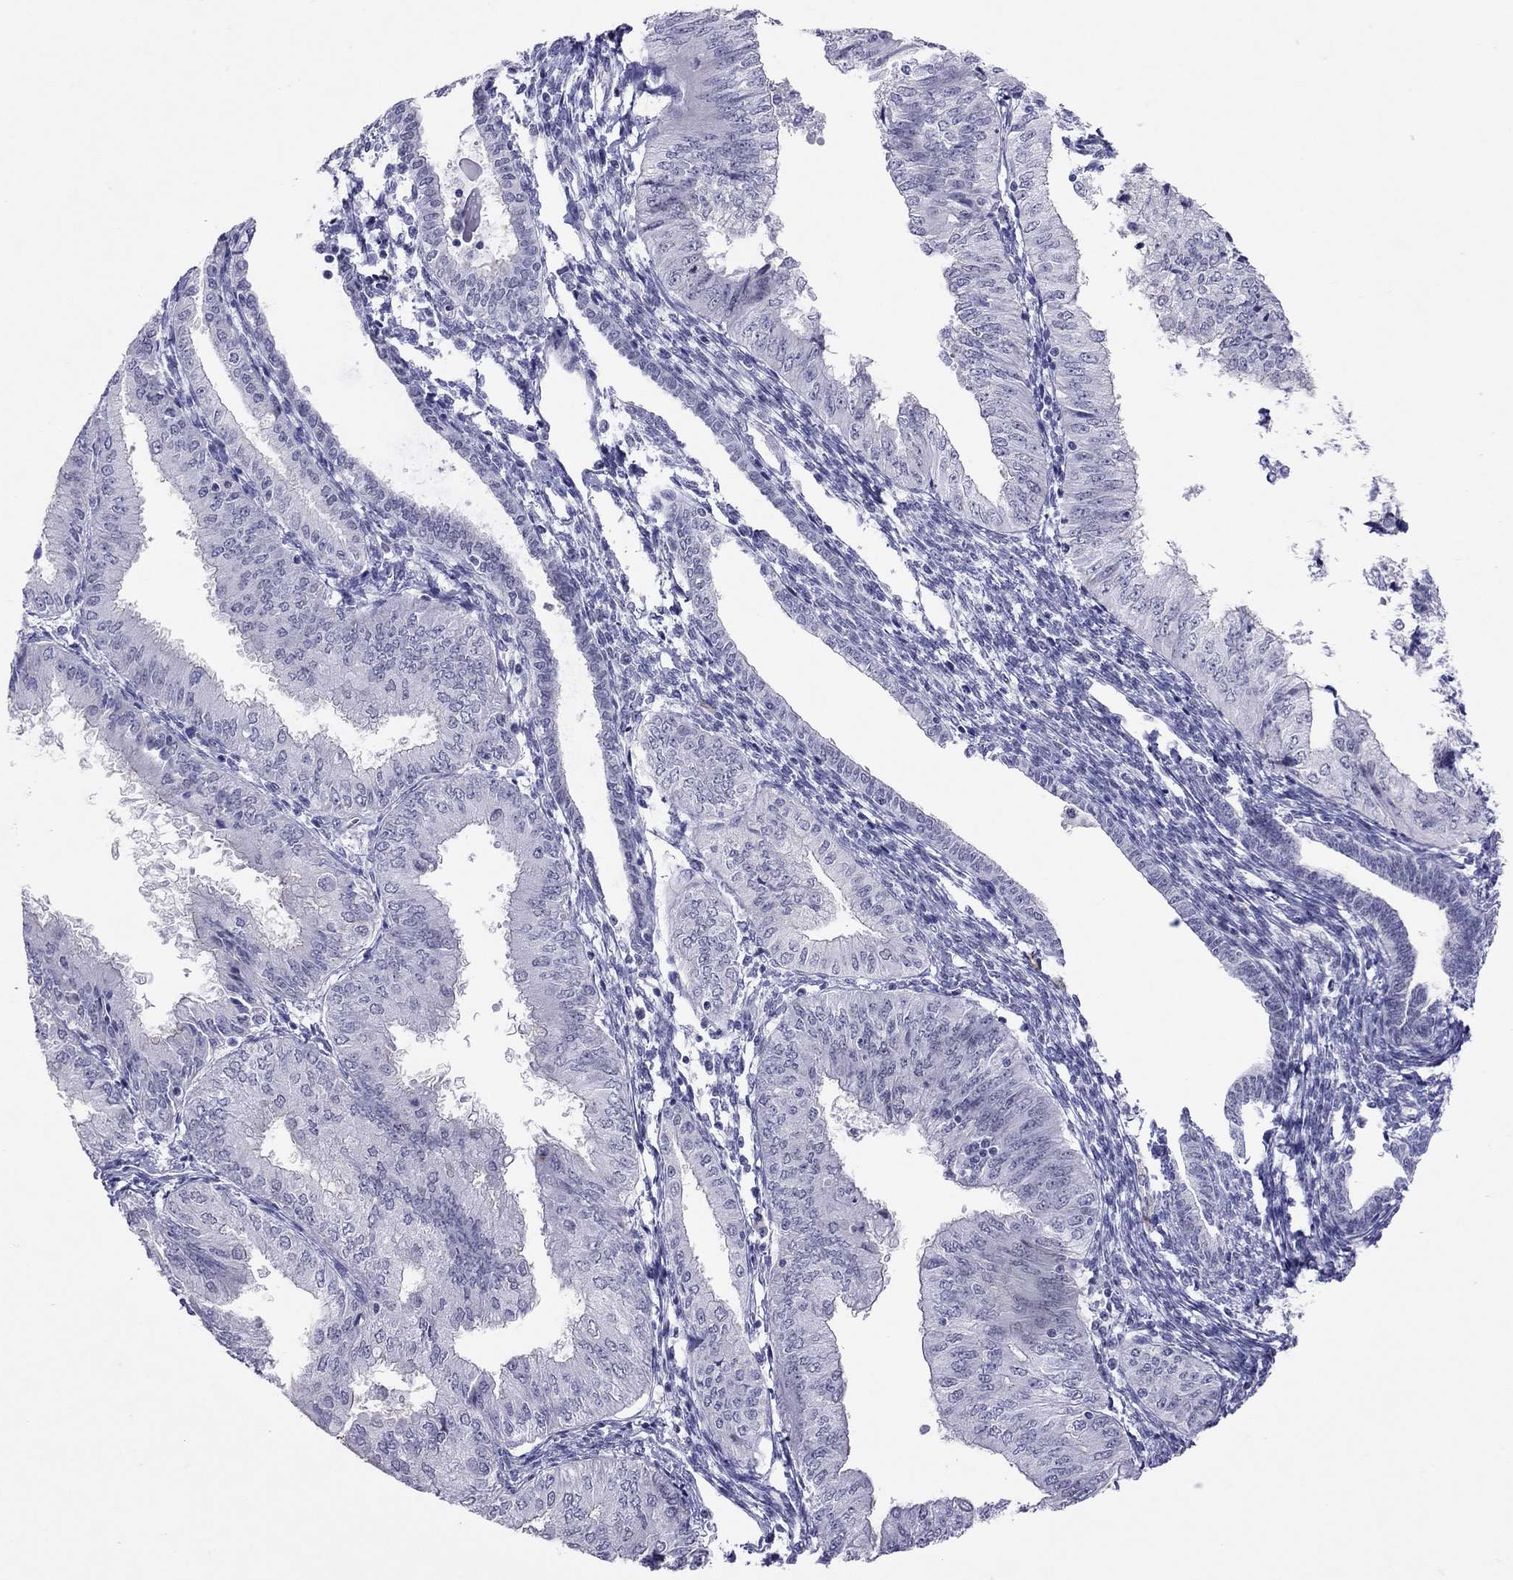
{"staining": {"intensity": "negative", "quantity": "none", "location": "none"}, "tissue": "endometrial cancer", "cell_type": "Tumor cells", "image_type": "cancer", "snomed": [{"axis": "morphology", "description": "Adenocarcinoma, NOS"}, {"axis": "topography", "description": "Endometrium"}], "caption": "High magnification brightfield microscopy of endometrial adenocarcinoma stained with DAB (brown) and counterstained with hematoxylin (blue): tumor cells show no significant expression. The staining was performed using DAB (3,3'-diaminobenzidine) to visualize the protein expression in brown, while the nuclei were stained in blue with hematoxylin (Magnification: 20x).", "gene": "JHY", "patient": {"sex": "female", "age": 53}}